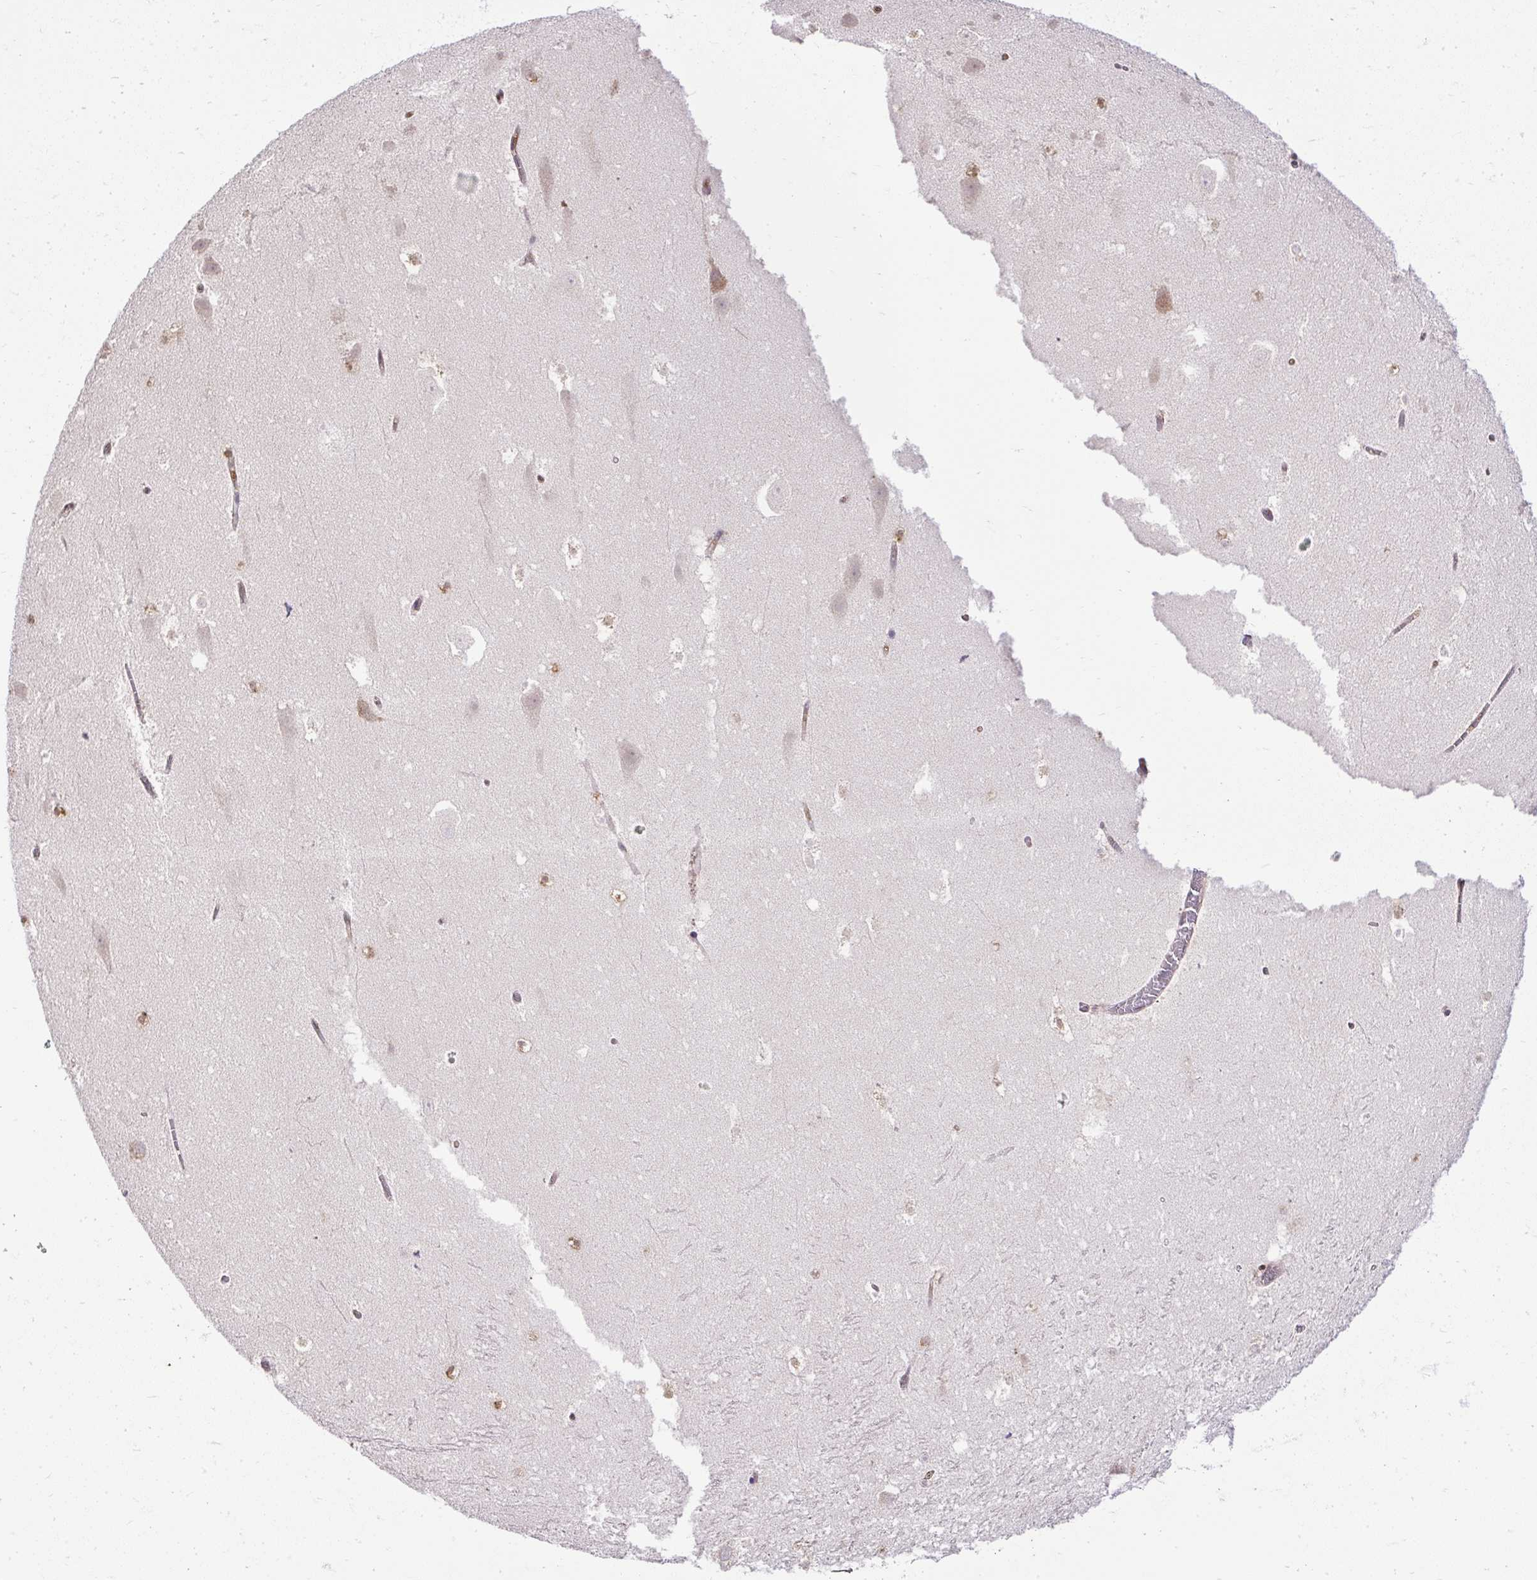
{"staining": {"intensity": "negative", "quantity": "none", "location": "none"}, "tissue": "hippocampus", "cell_type": "Glial cells", "image_type": "normal", "snomed": [{"axis": "morphology", "description": "Normal tissue, NOS"}, {"axis": "topography", "description": "Hippocampus"}], "caption": "There is no significant positivity in glial cells of hippocampus. The staining is performed using DAB (3,3'-diaminobenzidine) brown chromogen with nuclei counter-stained in using hematoxylin.", "gene": "SMC4", "patient": {"sex": "female", "age": 42}}